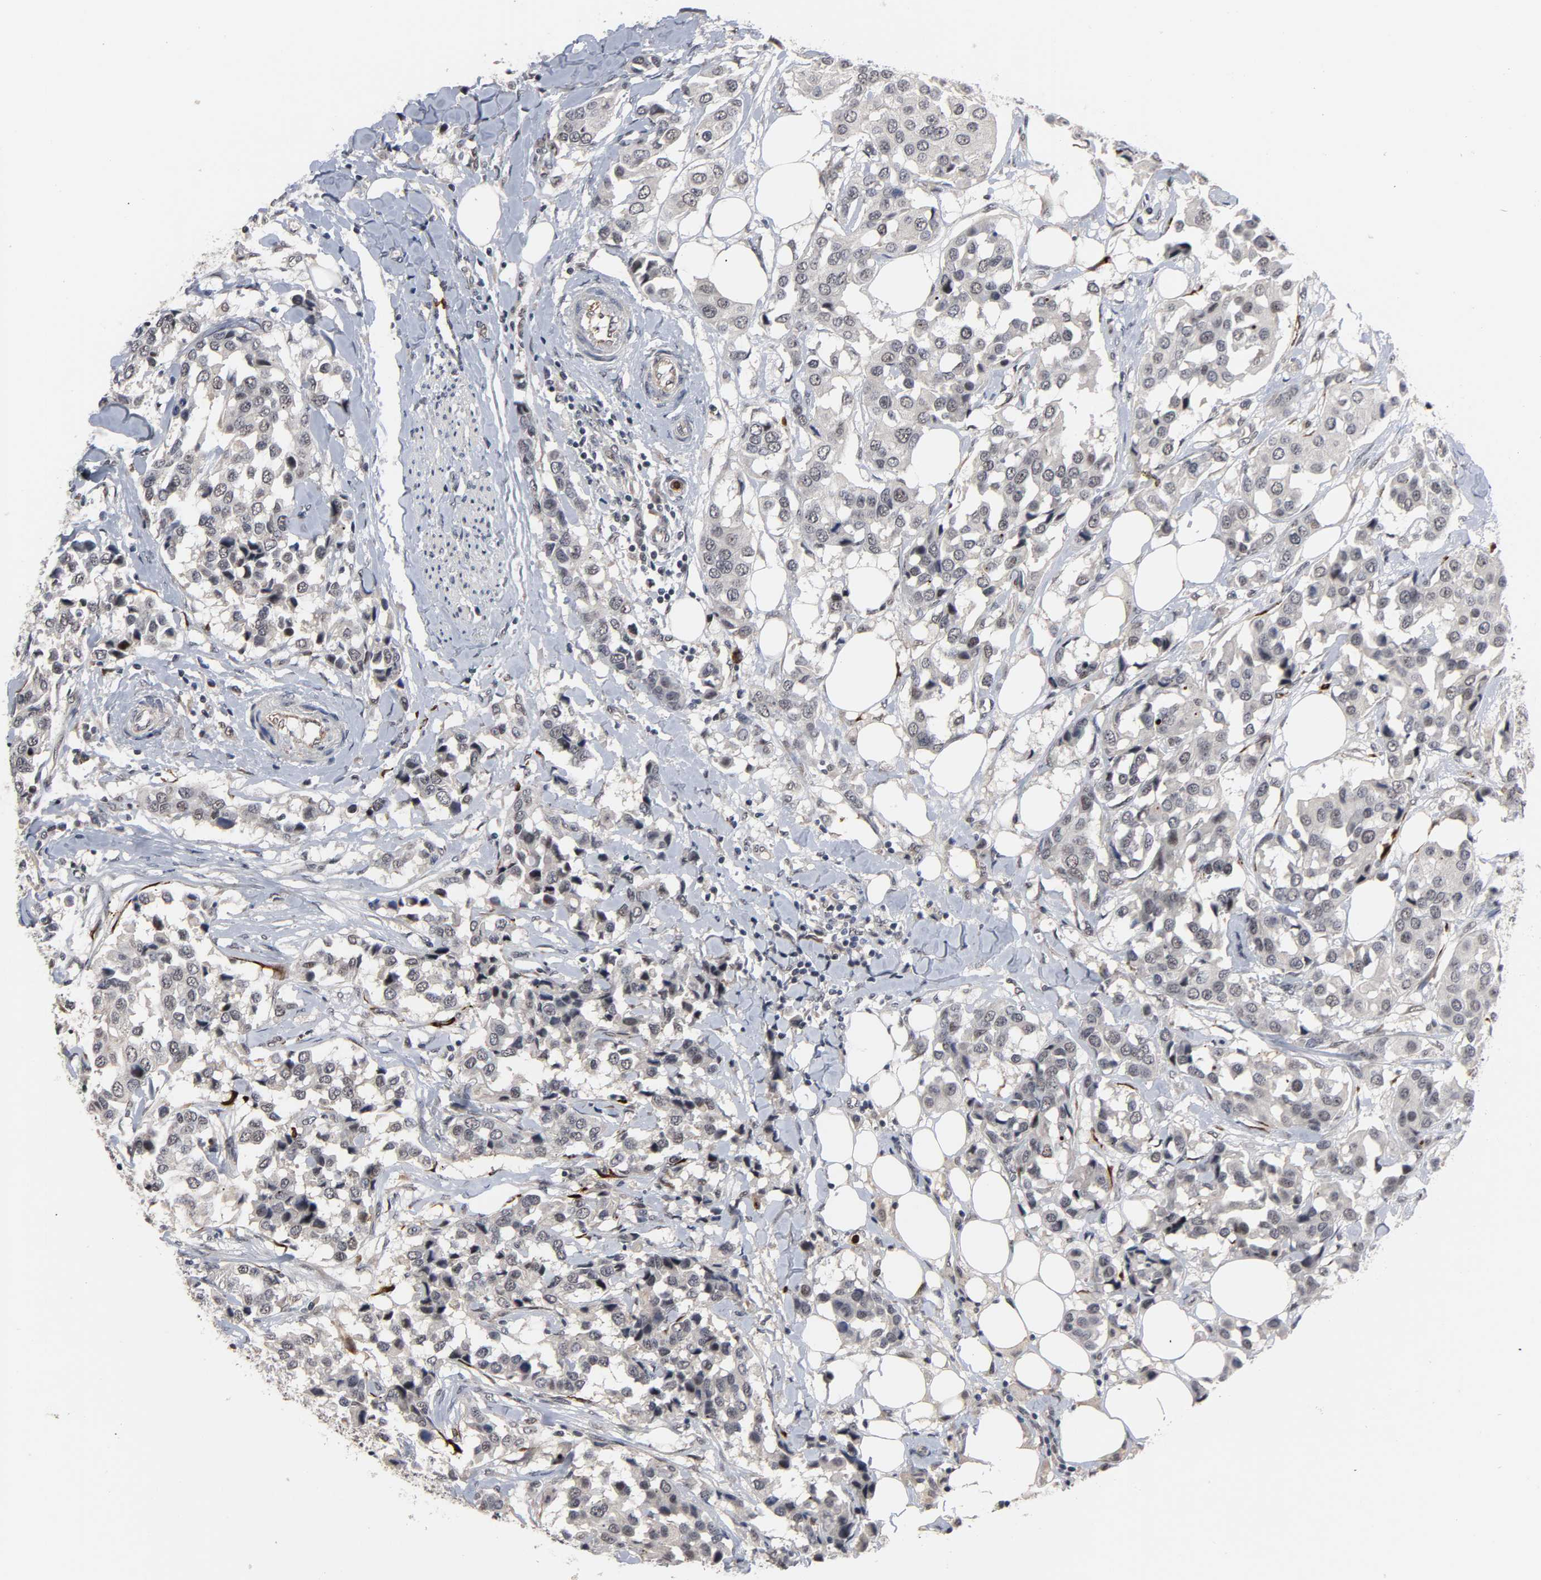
{"staining": {"intensity": "negative", "quantity": "none", "location": "none"}, "tissue": "breast cancer", "cell_type": "Tumor cells", "image_type": "cancer", "snomed": [{"axis": "morphology", "description": "Duct carcinoma"}, {"axis": "topography", "description": "Breast"}], "caption": "Tumor cells show no significant expression in breast cancer. Nuclei are stained in blue.", "gene": "RTL5", "patient": {"sex": "female", "age": 80}}